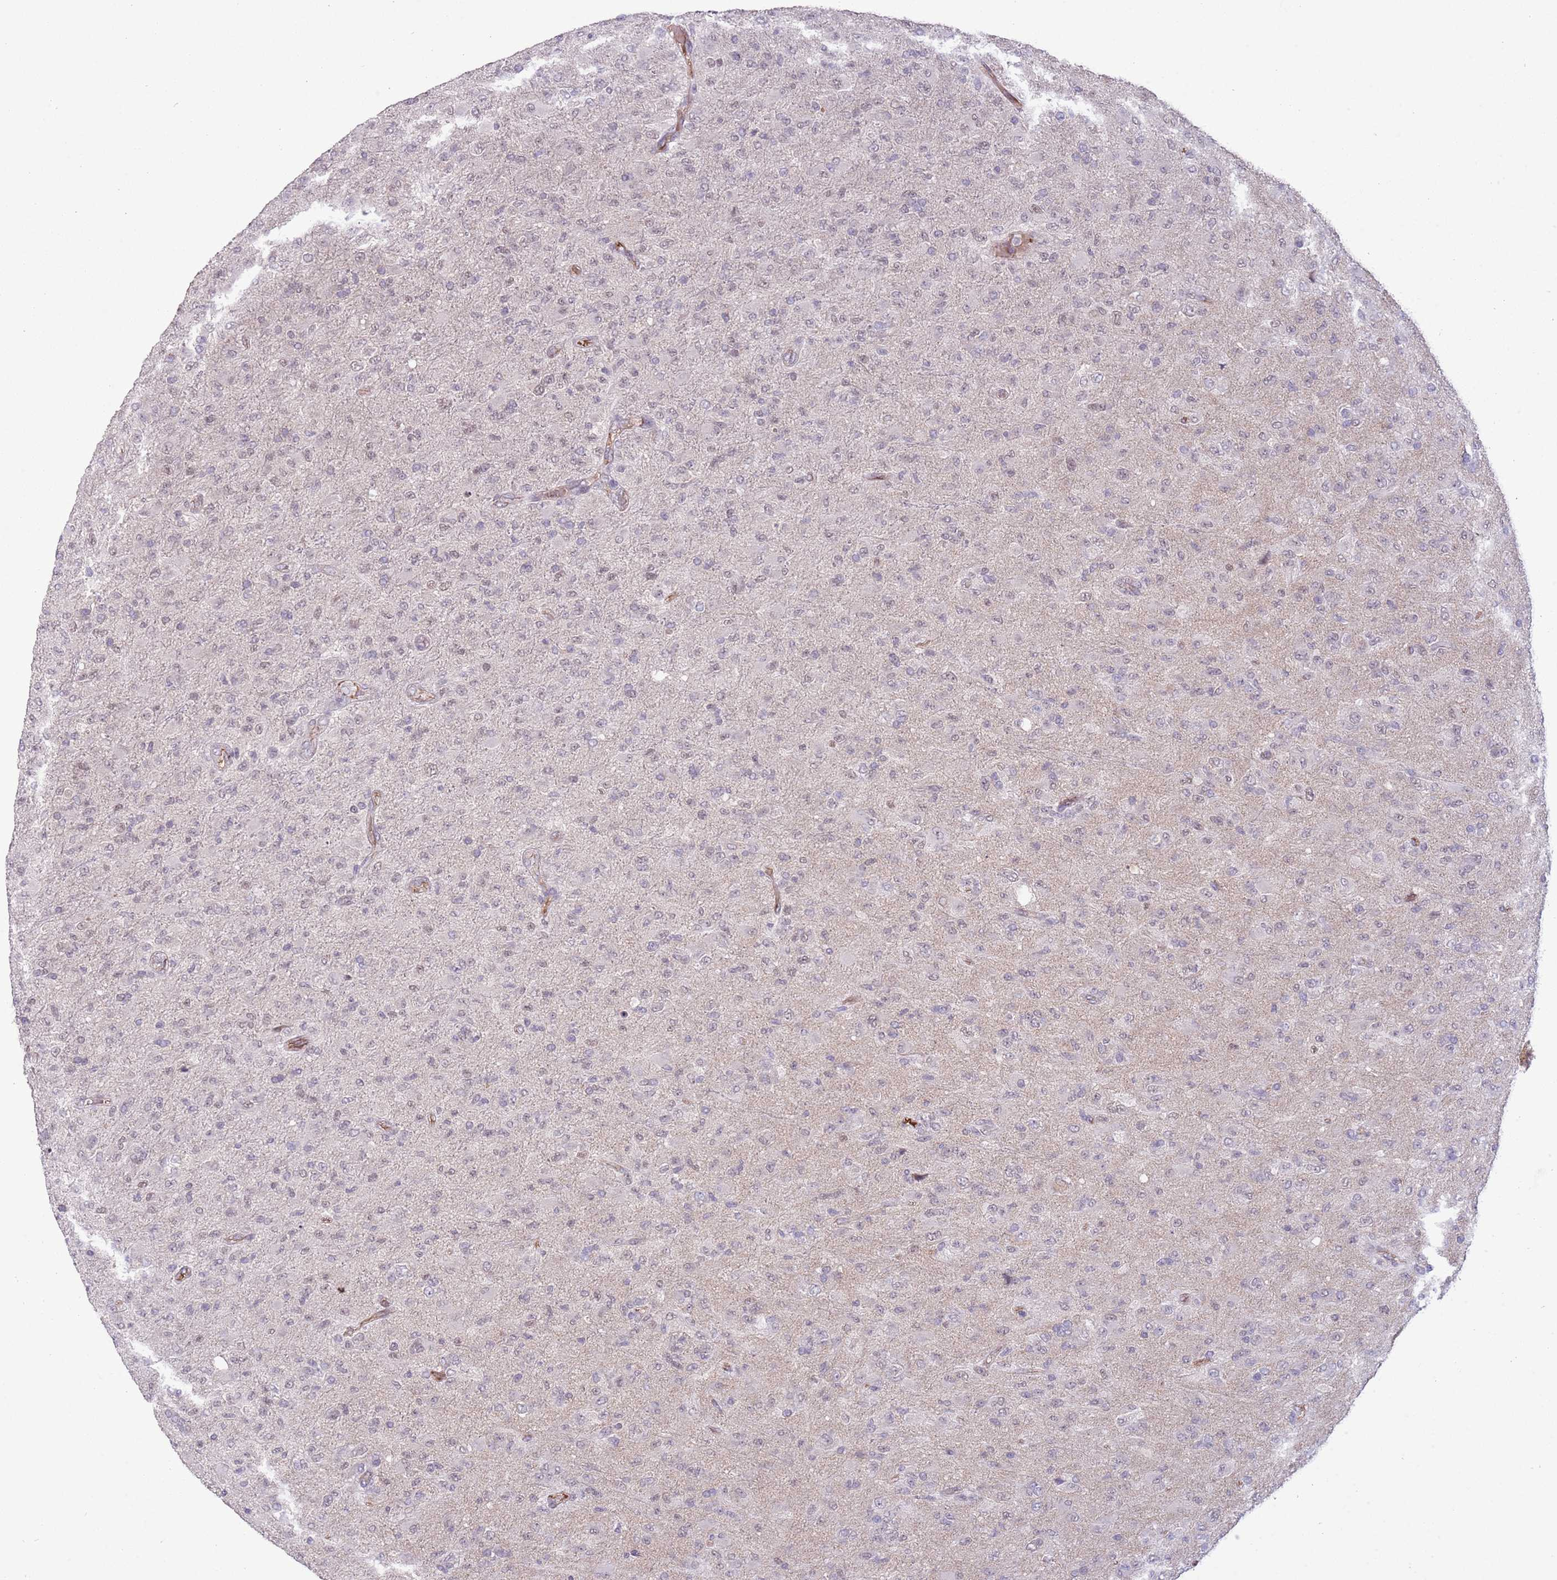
{"staining": {"intensity": "negative", "quantity": "none", "location": "none"}, "tissue": "glioma", "cell_type": "Tumor cells", "image_type": "cancer", "snomed": [{"axis": "morphology", "description": "Glioma, malignant, Low grade"}, {"axis": "topography", "description": "Brain"}], "caption": "An immunohistochemistry (IHC) photomicrograph of malignant glioma (low-grade) is shown. There is no staining in tumor cells of malignant glioma (low-grade).", "gene": "DPP10", "patient": {"sex": "male", "age": 65}}